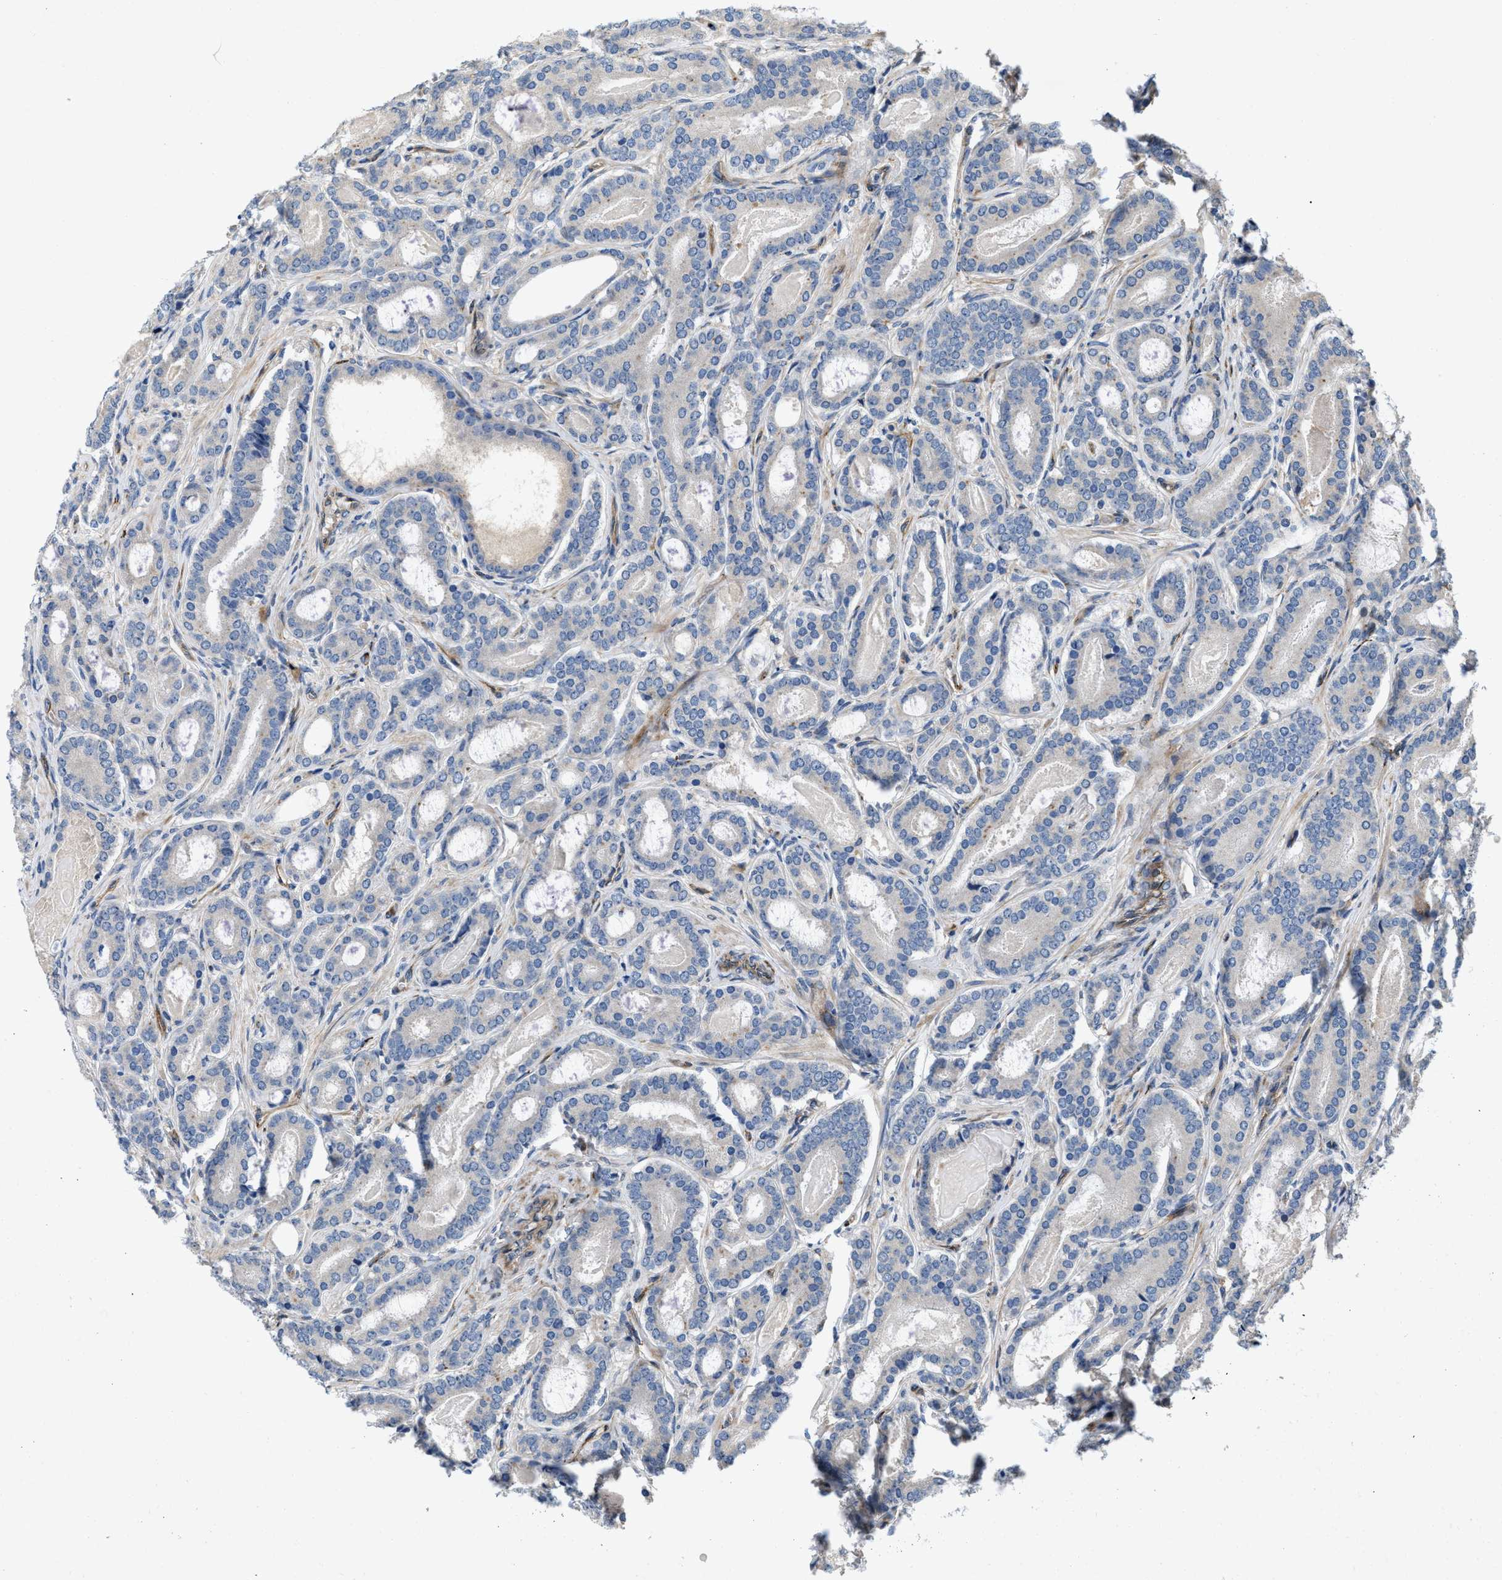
{"staining": {"intensity": "negative", "quantity": "none", "location": "none"}, "tissue": "prostate cancer", "cell_type": "Tumor cells", "image_type": "cancer", "snomed": [{"axis": "morphology", "description": "Adenocarcinoma, High grade"}, {"axis": "topography", "description": "Prostate"}], "caption": "Immunohistochemistry photomicrograph of neoplastic tissue: prostate cancer (high-grade adenocarcinoma) stained with DAB (3,3'-diaminobenzidine) exhibits no significant protein staining in tumor cells. Nuclei are stained in blue.", "gene": "HSPA12B", "patient": {"sex": "male", "age": 60}}